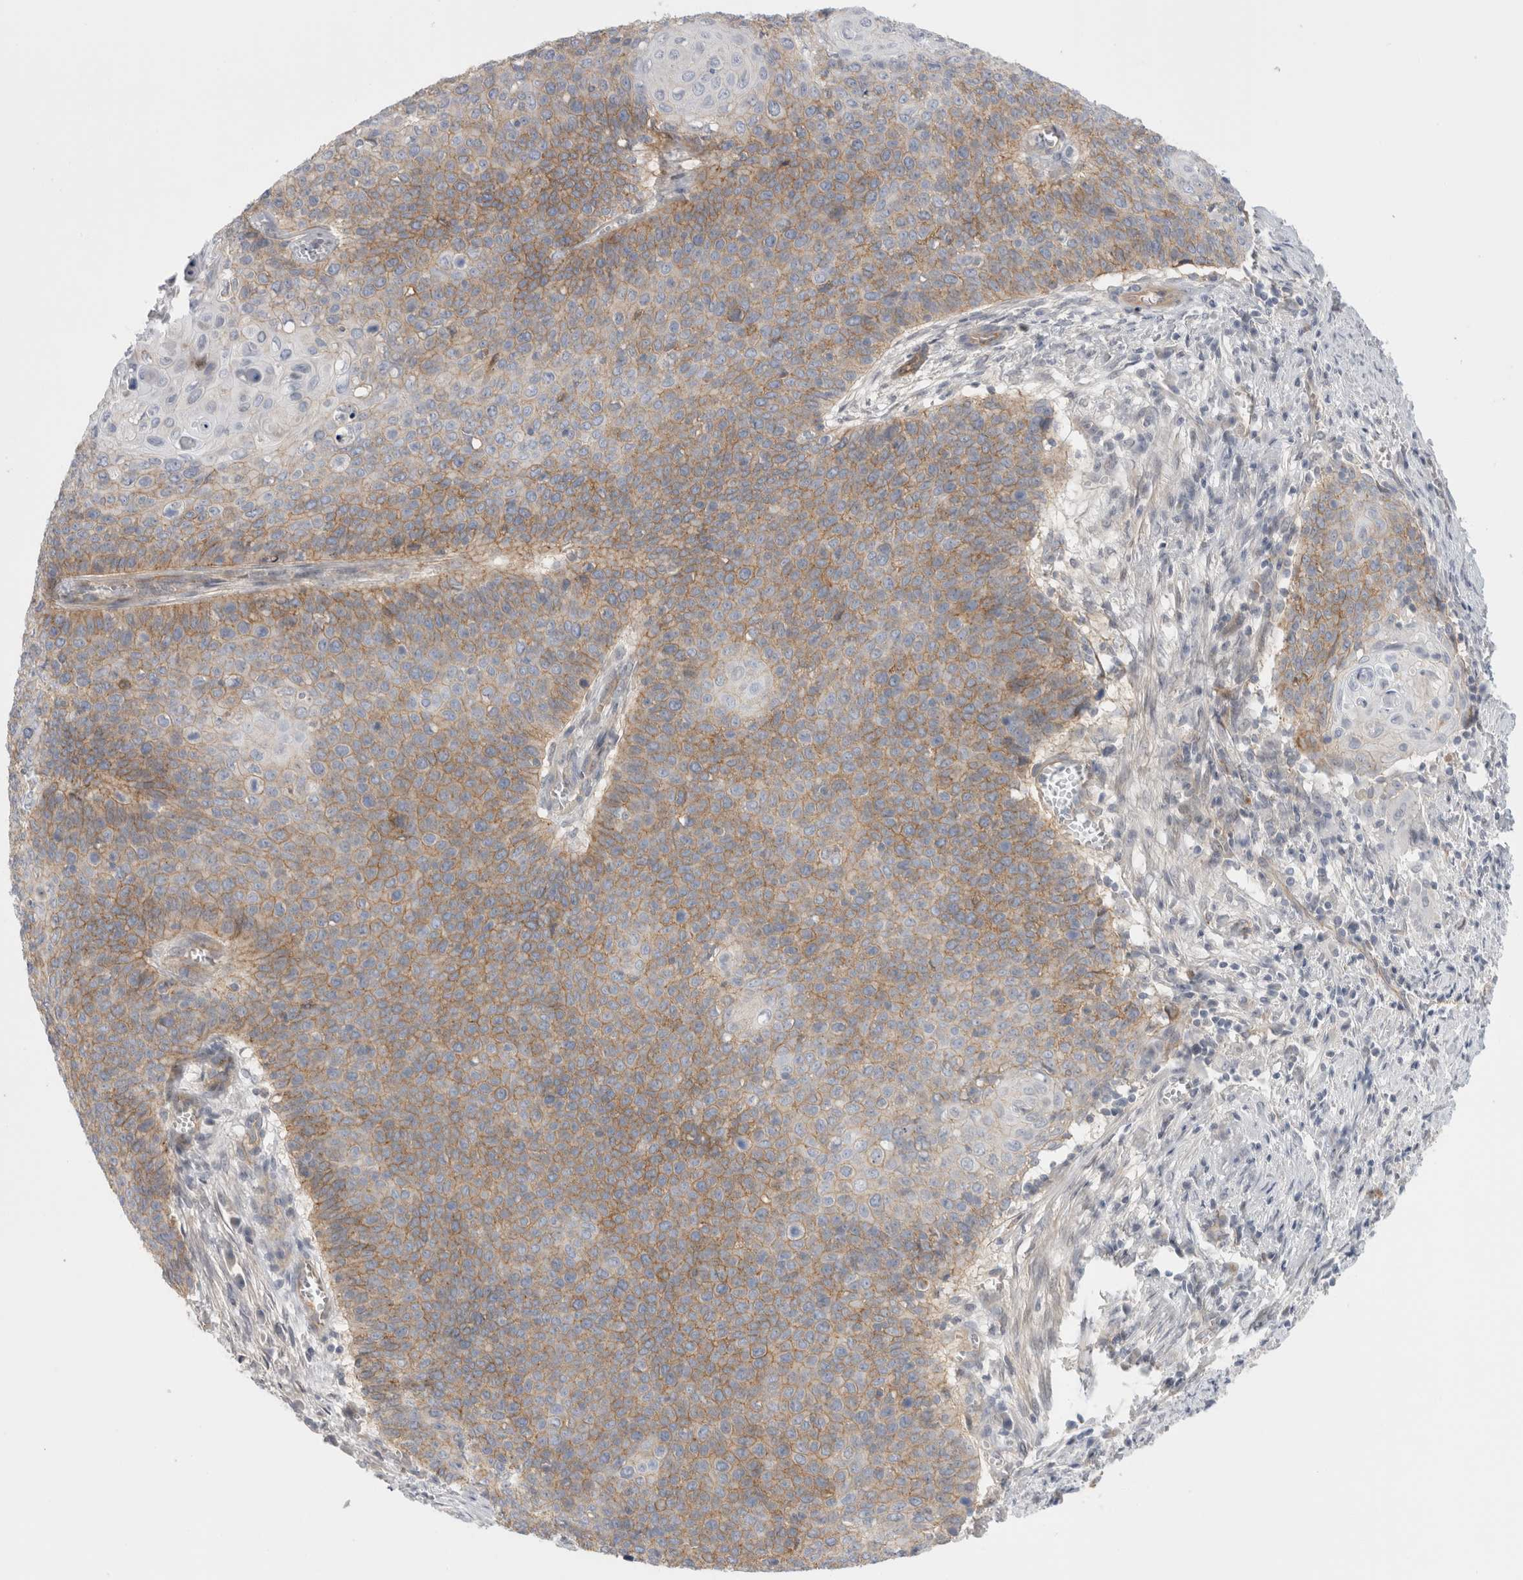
{"staining": {"intensity": "moderate", "quantity": ">75%", "location": "cytoplasmic/membranous"}, "tissue": "cervical cancer", "cell_type": "Tumor cells", "image_type": "cancer", "snomed": [{"axis": "morphology", "description": "Squamous cell carcinoma, NOS"}, {"axis": "topography", "description": "Cervix"}], "caption": "Protein expression analysis of cervical squamous cell carcinoma shows moderate cytoplasmic/membranous positivity in approximately >75% of tumor cells.", "gene": "VANGL1", "patient": {"sex": "female", "age": 39}}